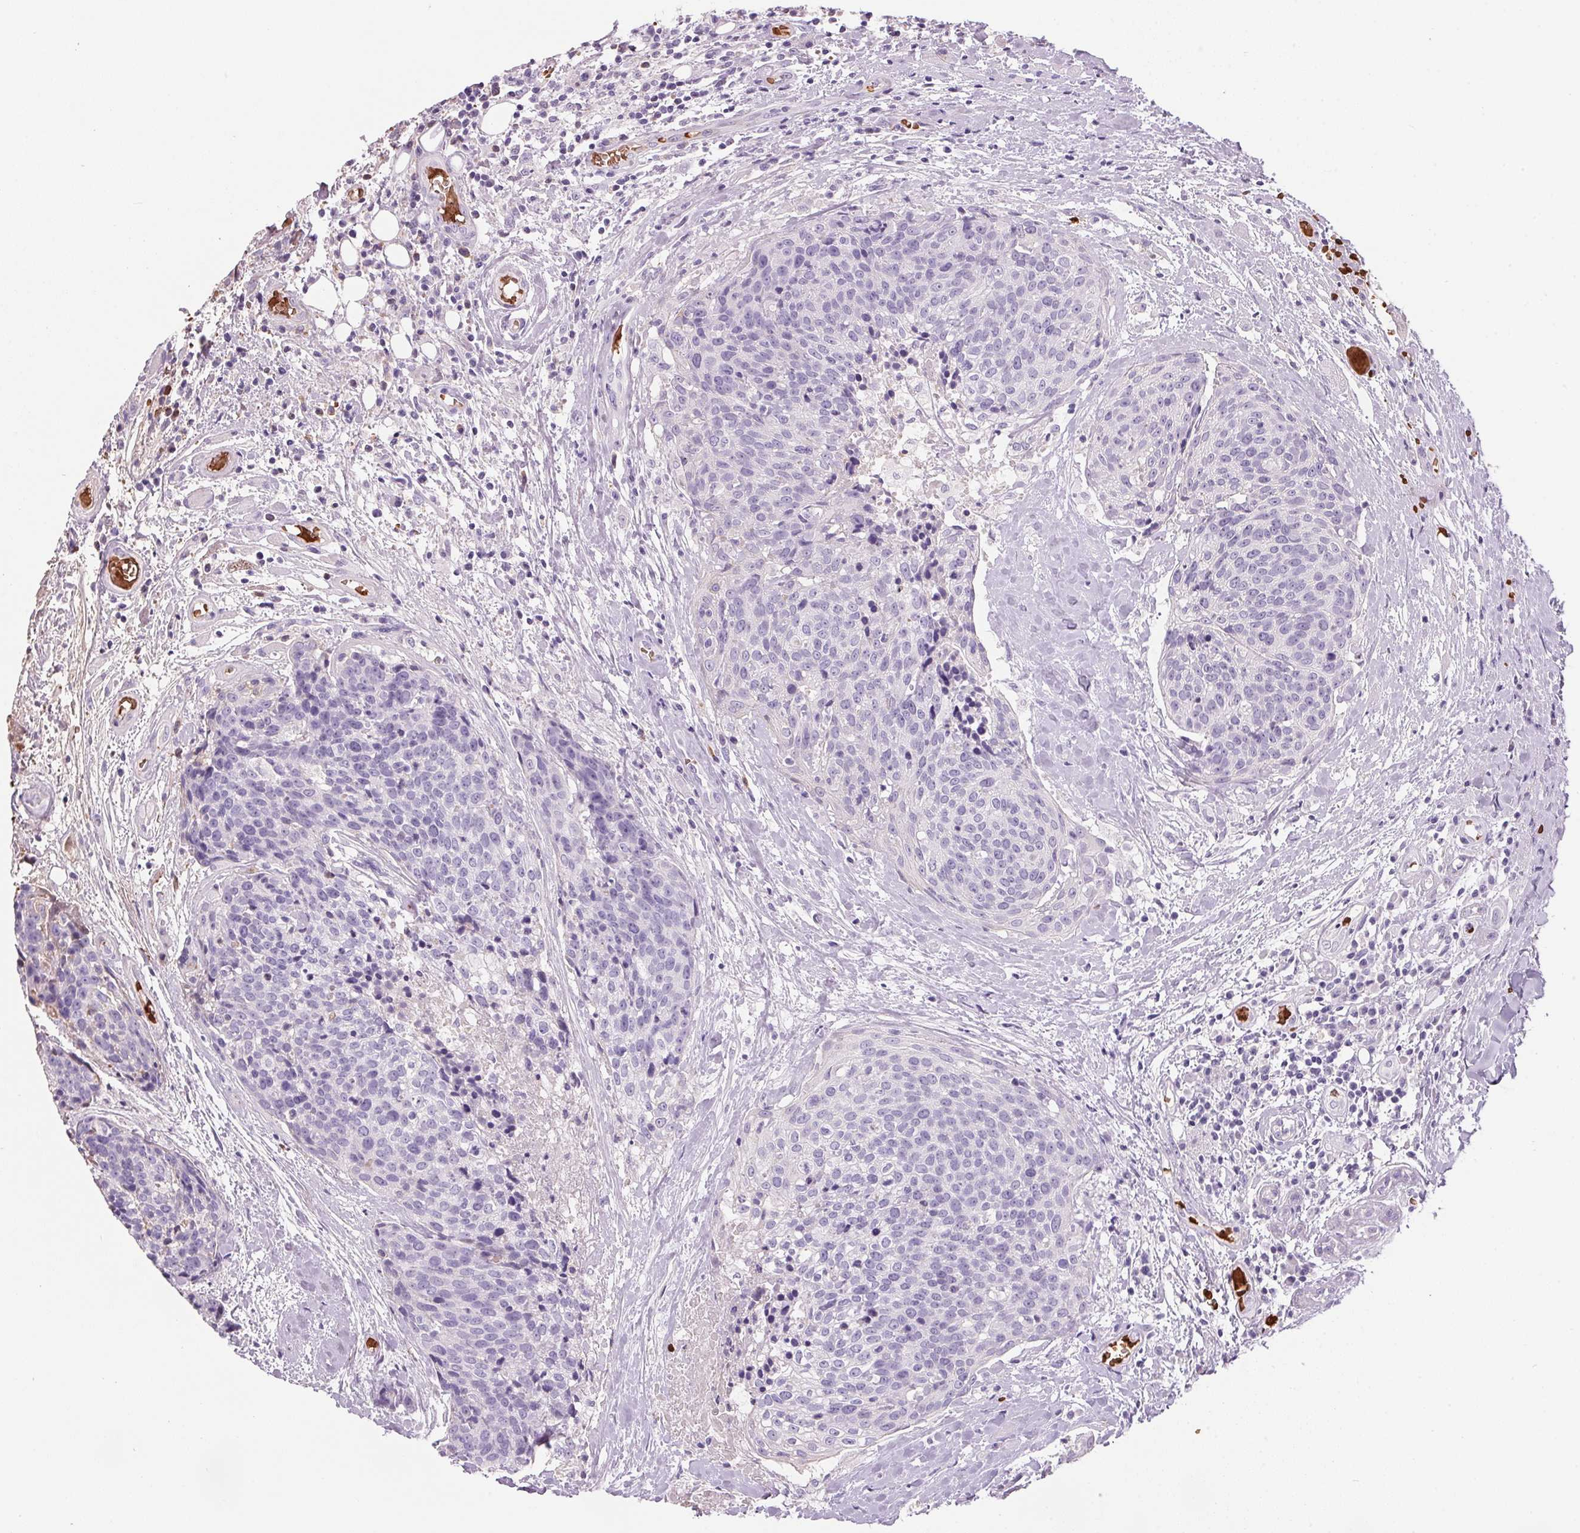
{"staining": {"intensity": "negative", "quantity": "none", "location": "none"}, "tissue": "head and neck cancer", "cell_type": "Tumor cells", "image_type": "cancer", "snomed": [{"axis": "morphology", "description": "Squamous cell carcinoma, NOS"}, {"axis": "topography", "description": "Oral tissue"}, {"axis": "topography", "description": "Head-Neck"}], "caption": "This is an immunohistochemistry (IHC) micrograph of head and neck cancer (squamous cell carcinoma). There is no positivity in tumor cells.", "gene": "HBQ1", "patient": {"sex": "male", "age": 64}}